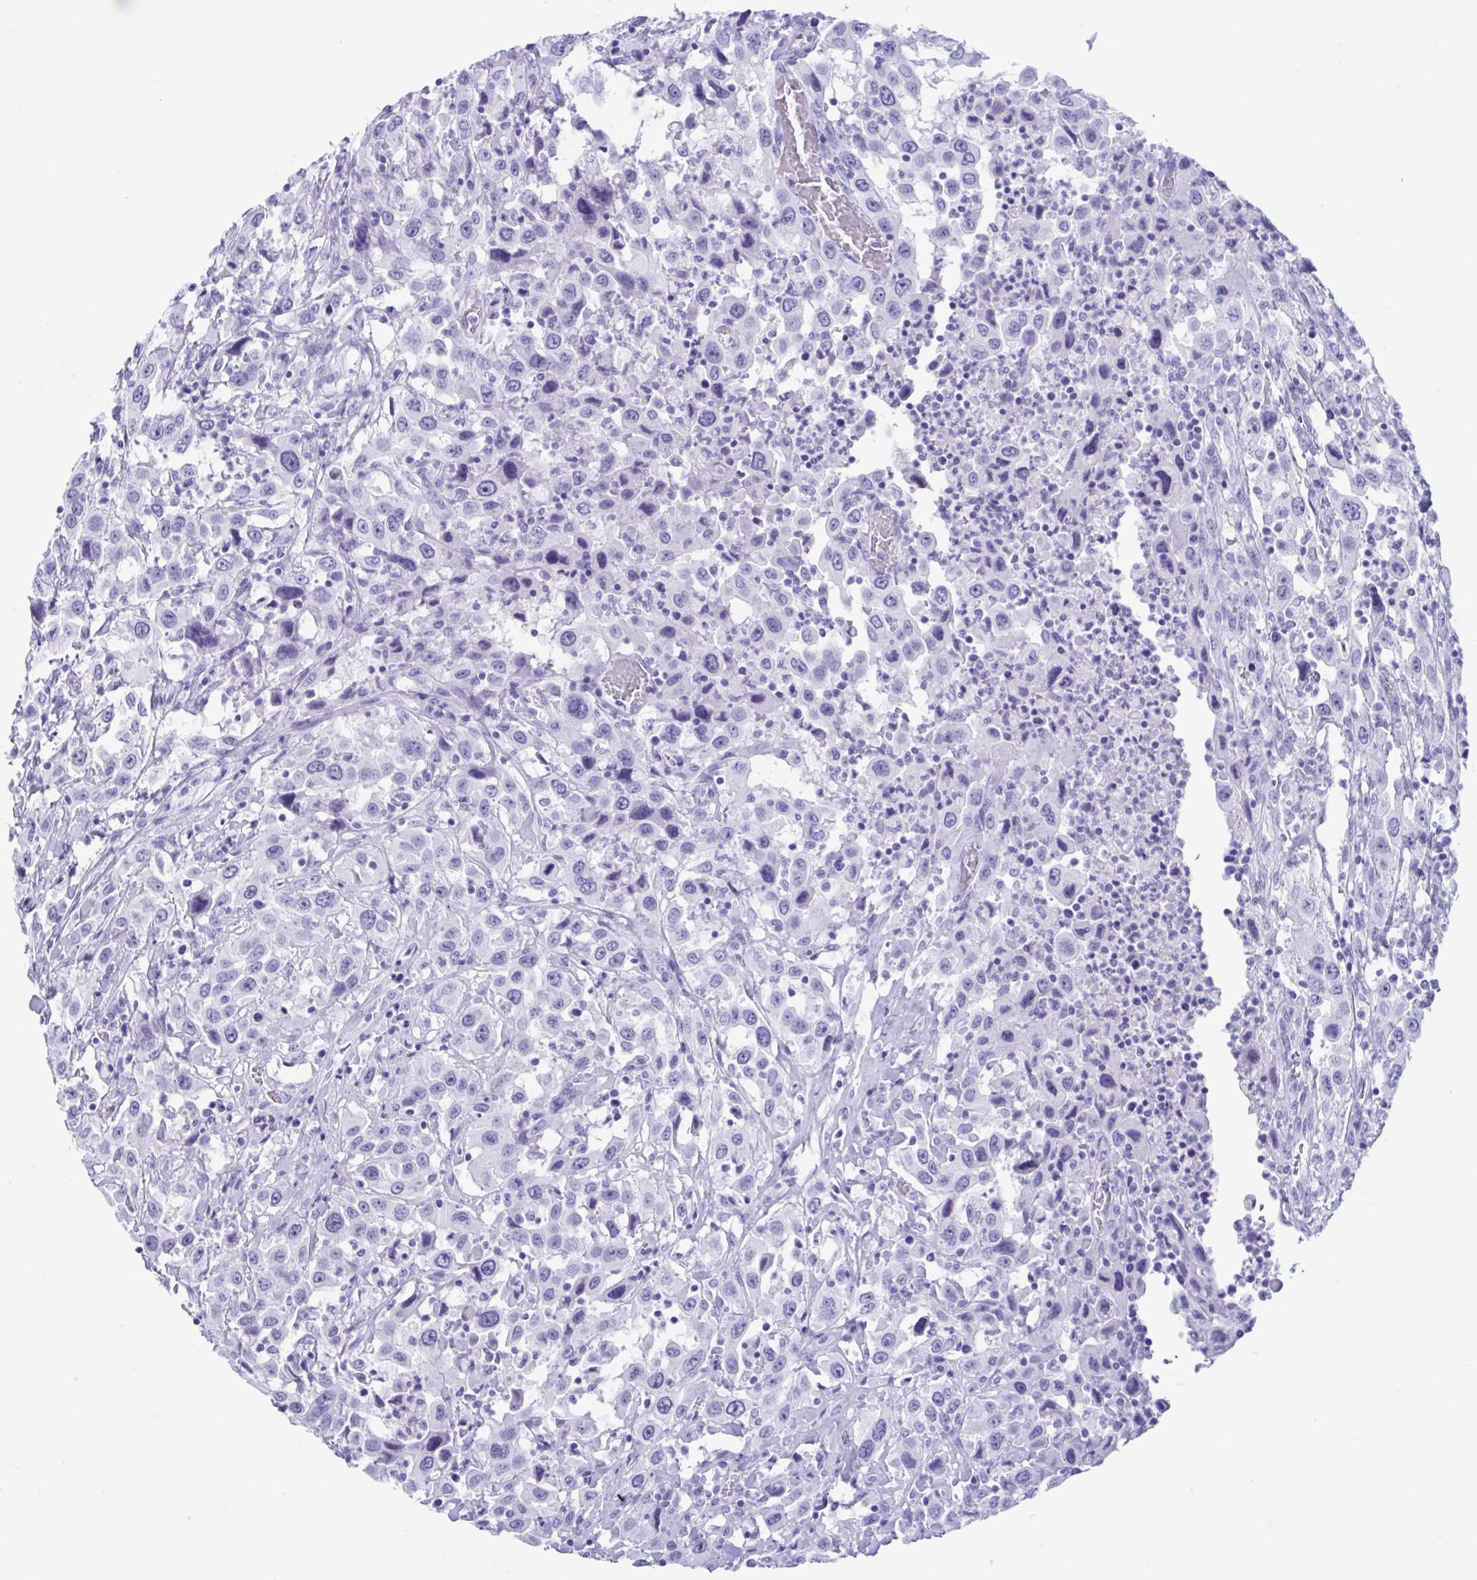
{"staining": {"intensity": "negative", "quantity": "none", "location": "none"}, "tissue": "urothelial cancer", "cell_type": "Tumor cells", "image_type": "cancer", "snomed": [{"axis": "morphology", "description": "Urothelial carcinoma, High grade"}, {"axis": "topography", "description": "Urinary bladder"}], "caption": "There is no significant expression in tumor cells of urothelial cancer. Brightfield microscopy of immunohistochemistry stained with DAB (3,3'-diaminobenzidine) (brown) and hematoxylin (blue), captured at high magnification.", "gene": "TMEM35A", "patient": {"sex": "male", "age": 61}}